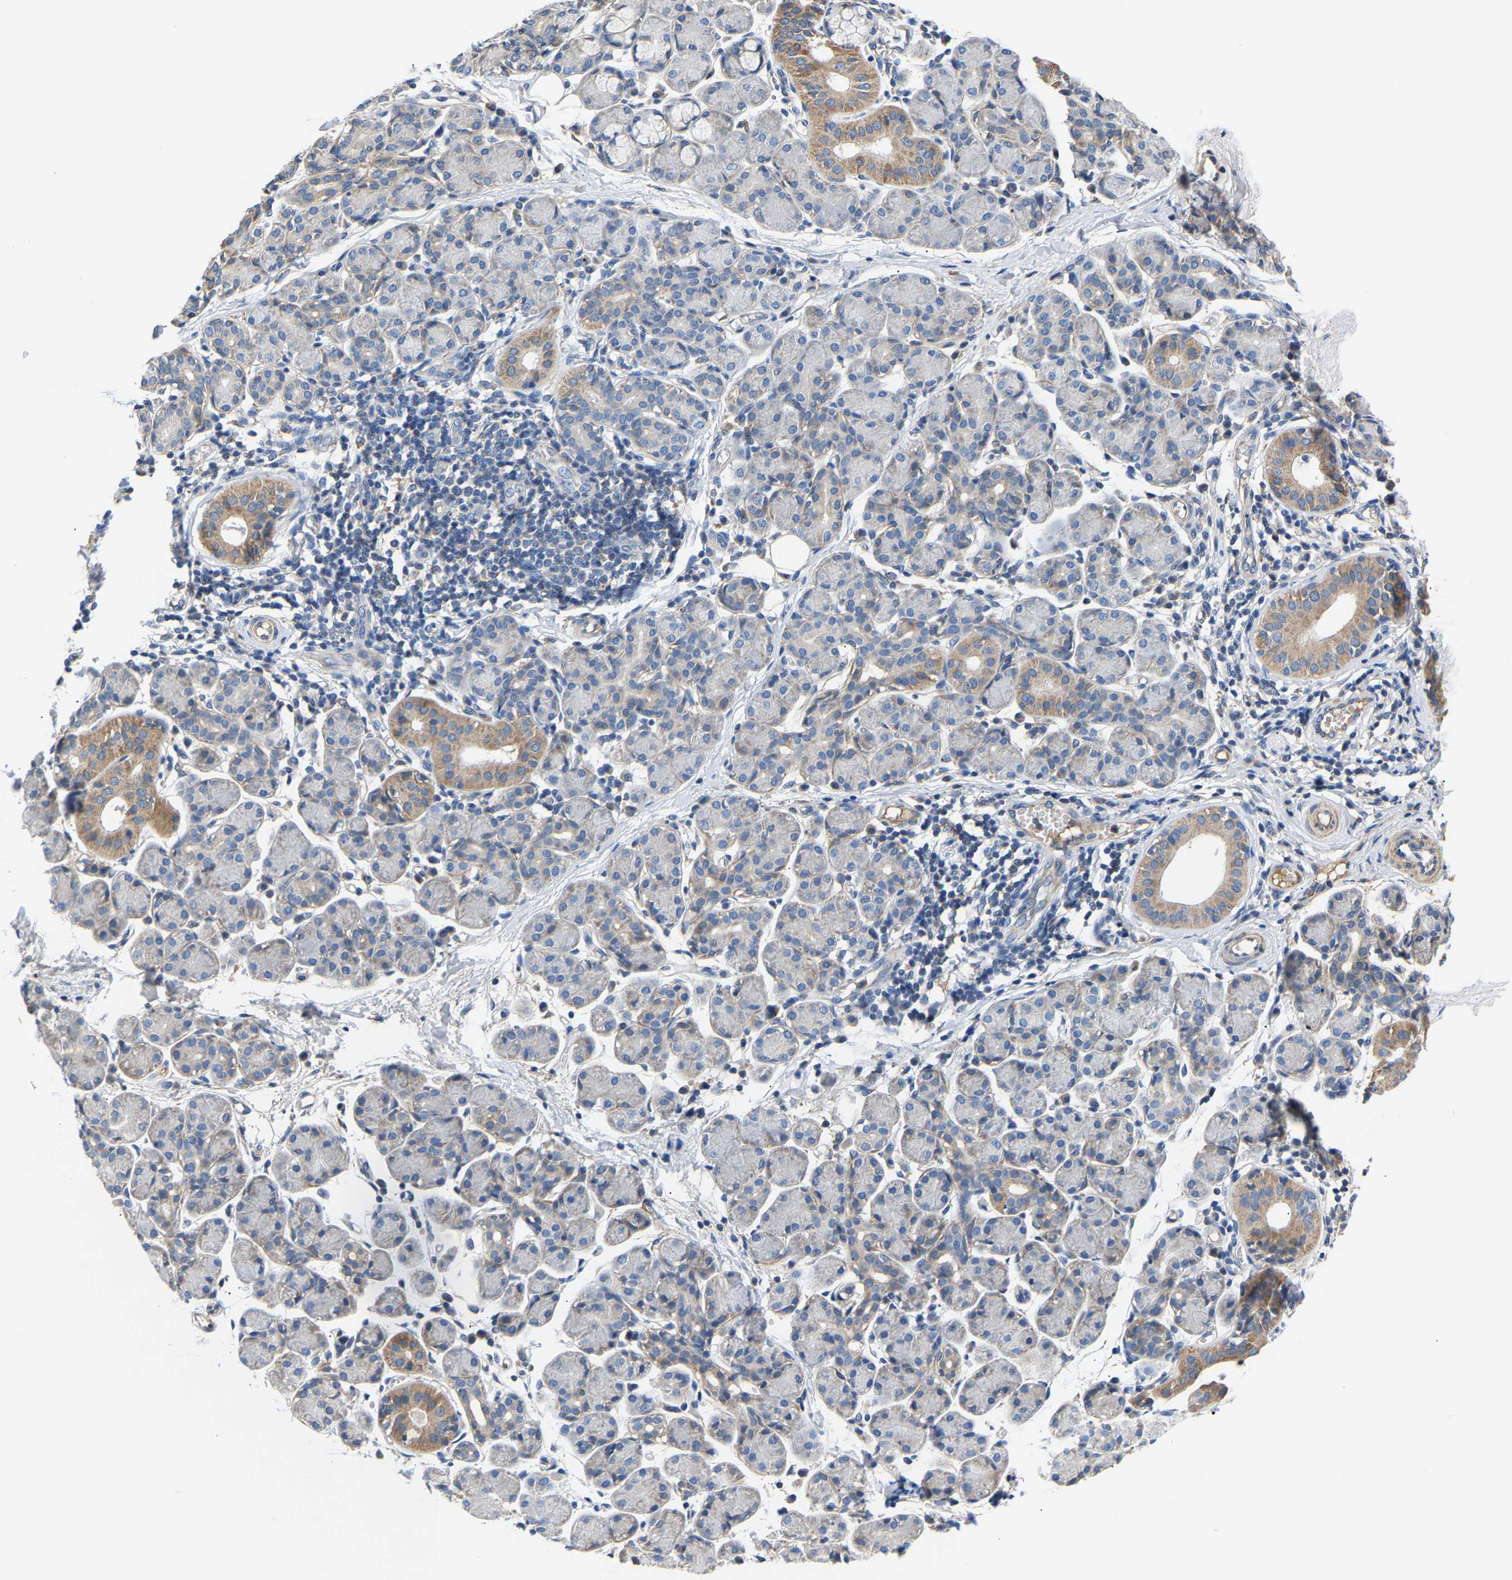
{"staining": {"intensity": "moderate", "quantity": "<25%", "location": "cytoplasmic/membranous"}, "tissue": "salivary gland", "cell_type": "Glandular cells", "image_type": "normal", "snomed": [{"axis": "morphology", "description": "Normal tissue, NOS"}, {"axis": "morphology", "description": "Inflammation, NOS"}, {"axis": "topography", "description": "Lymph node"}, {"axis": "topography", "description": "Salivary gland"}], "caption": "Immunohistochemistry (IHC) of unremarkable salivary gland exhibits low levels of moderate cytoplasmic/membranous positivity in about <25% of glandular cells. (Brightfield microscopy of DAB IHC at high magnification).", "gene": "CCDC171", "patient": {"sex": "male", "age": 3}}